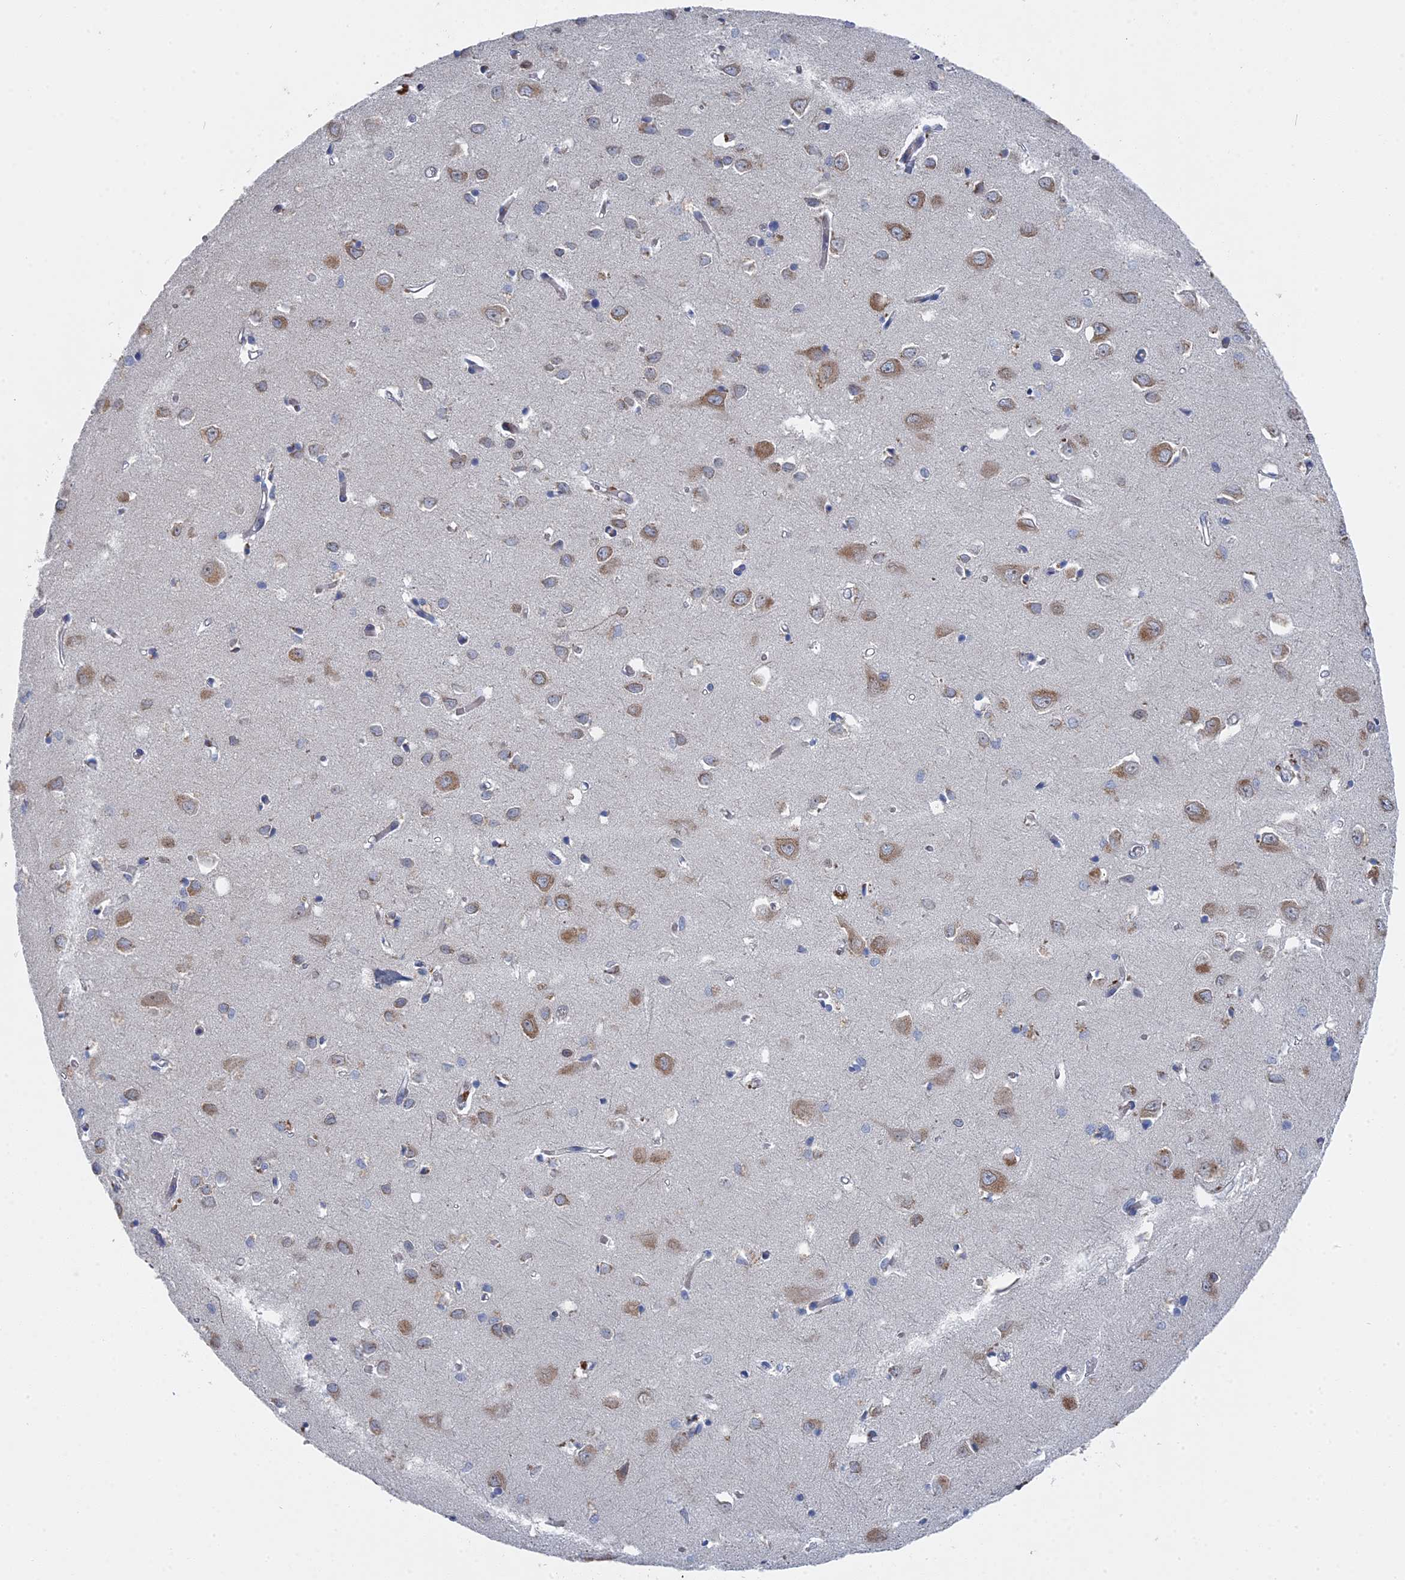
{"staining": {"intensity": "negative", "quantity": "none", "location": "none"}, "tissue": "cerebral cortex", "cell_type": "Endothelial cells", "image_type": "normal", "snomed": [{"axis": "morphology", "description": "Normal tissue, NOS"}, {"axis": "topography", "description": "Cerebral cortex"}], "caption": "A high-resolution photomicrograph shows immunohistochemistry staining of unremarkable cerebral cortex, which reveals no significant positivity in endothelial cells. (DAB IHC with hematoxylin counter stain).", "gene": "MTRF1", "patient": {"sex": "female", "age": 64}}